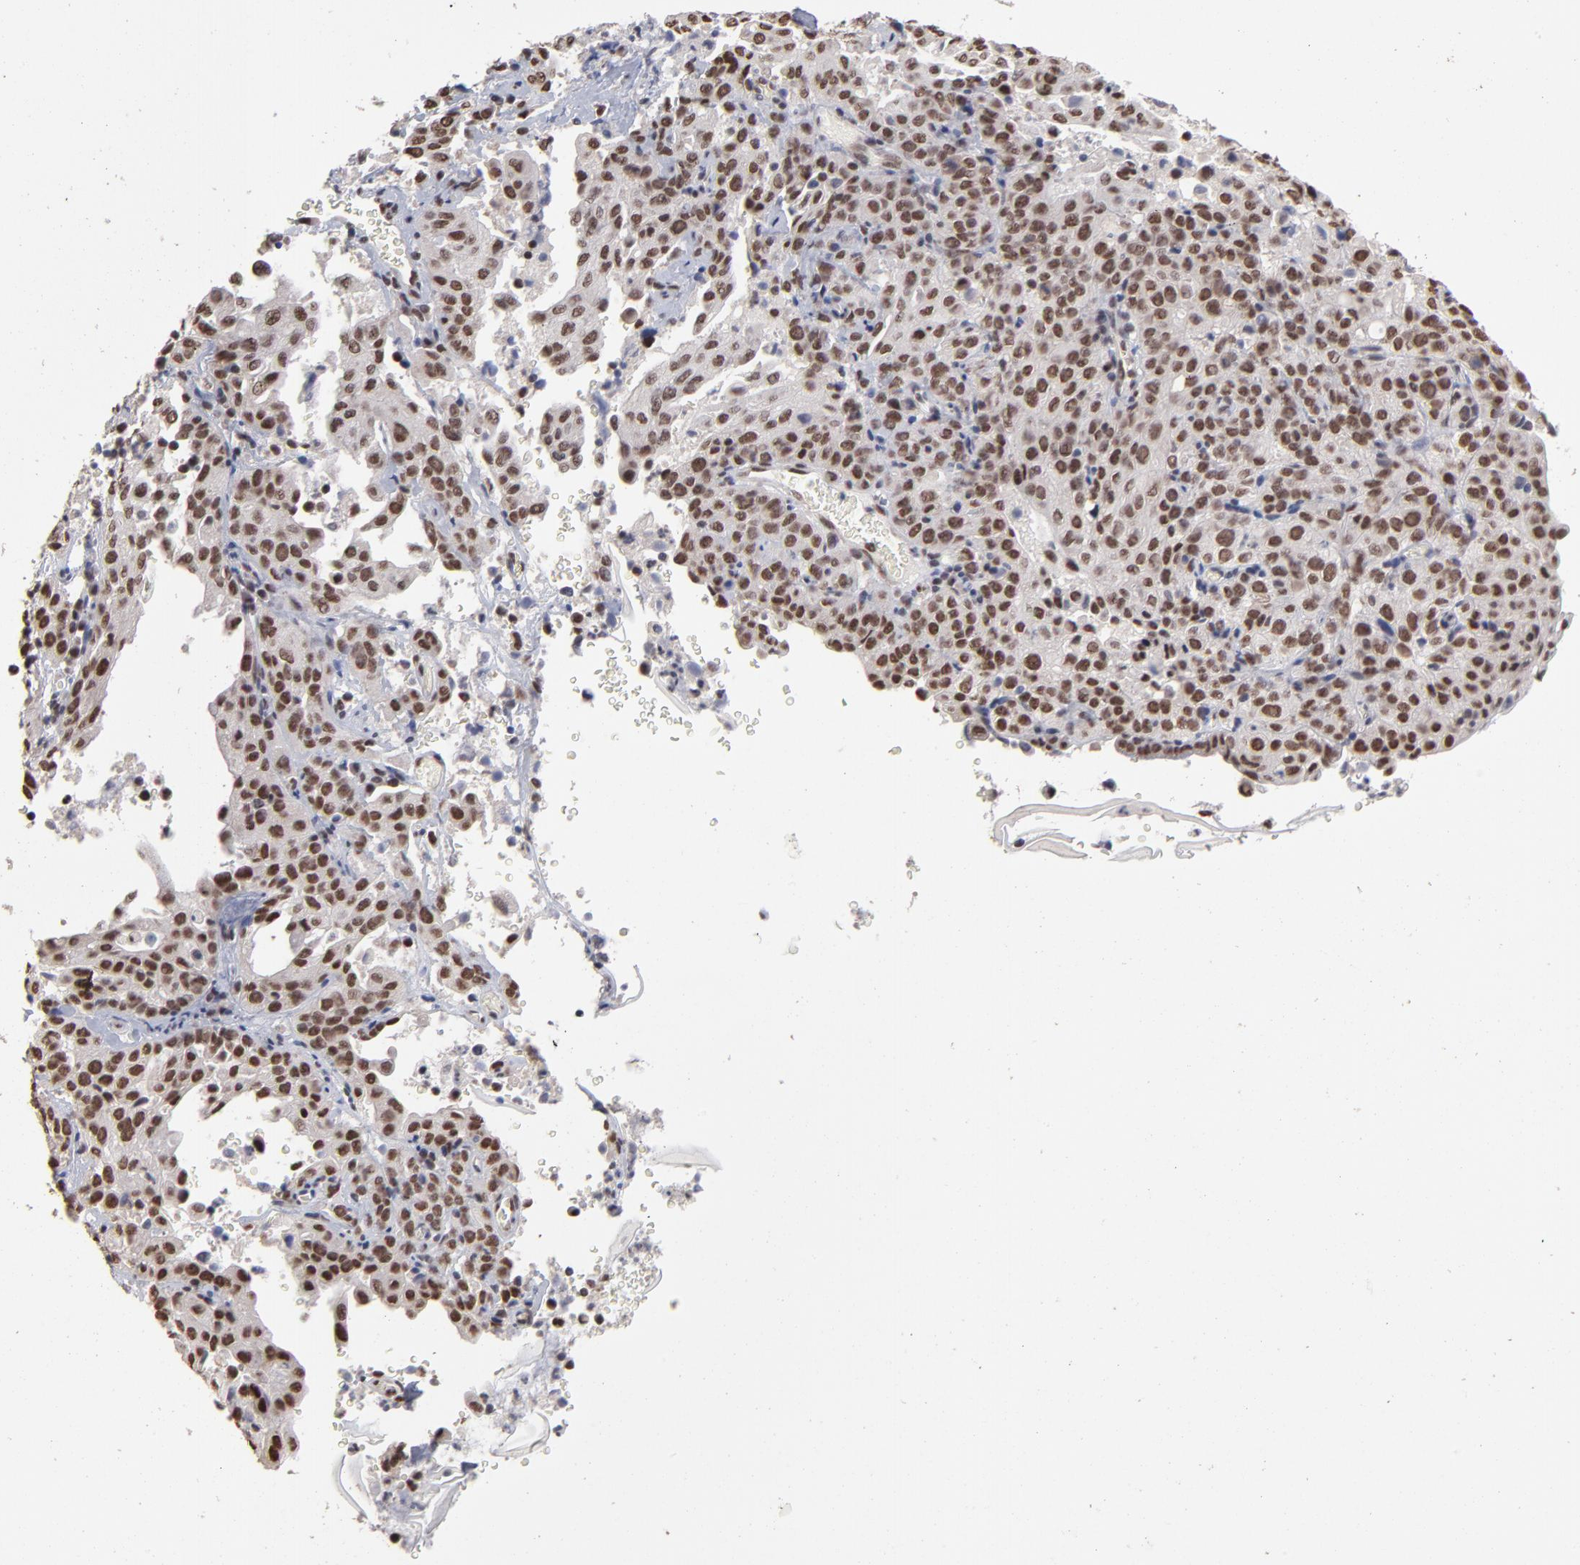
{"staining": {"intensity": "strong", "quantity": ">75%", "location": "nuclear"}, "tissue": "cervical cancer", "cell_type": "Tumor cells", "image_type": "cancer", "snomed": [{"axis": "morphology", "description": "Squamous cell carcinoma, NOS"}, {"axis": "topography", "description": "Cervix"}], "caption": "Approximately >75% of tumor cells in human cervical squamous cell carcinoma demonstrate strong nuclear protein staining as visualized by brown immunohistochemical staining.", "gene": "ZNF3", "patient": {"sex": "female", "age": 41}}